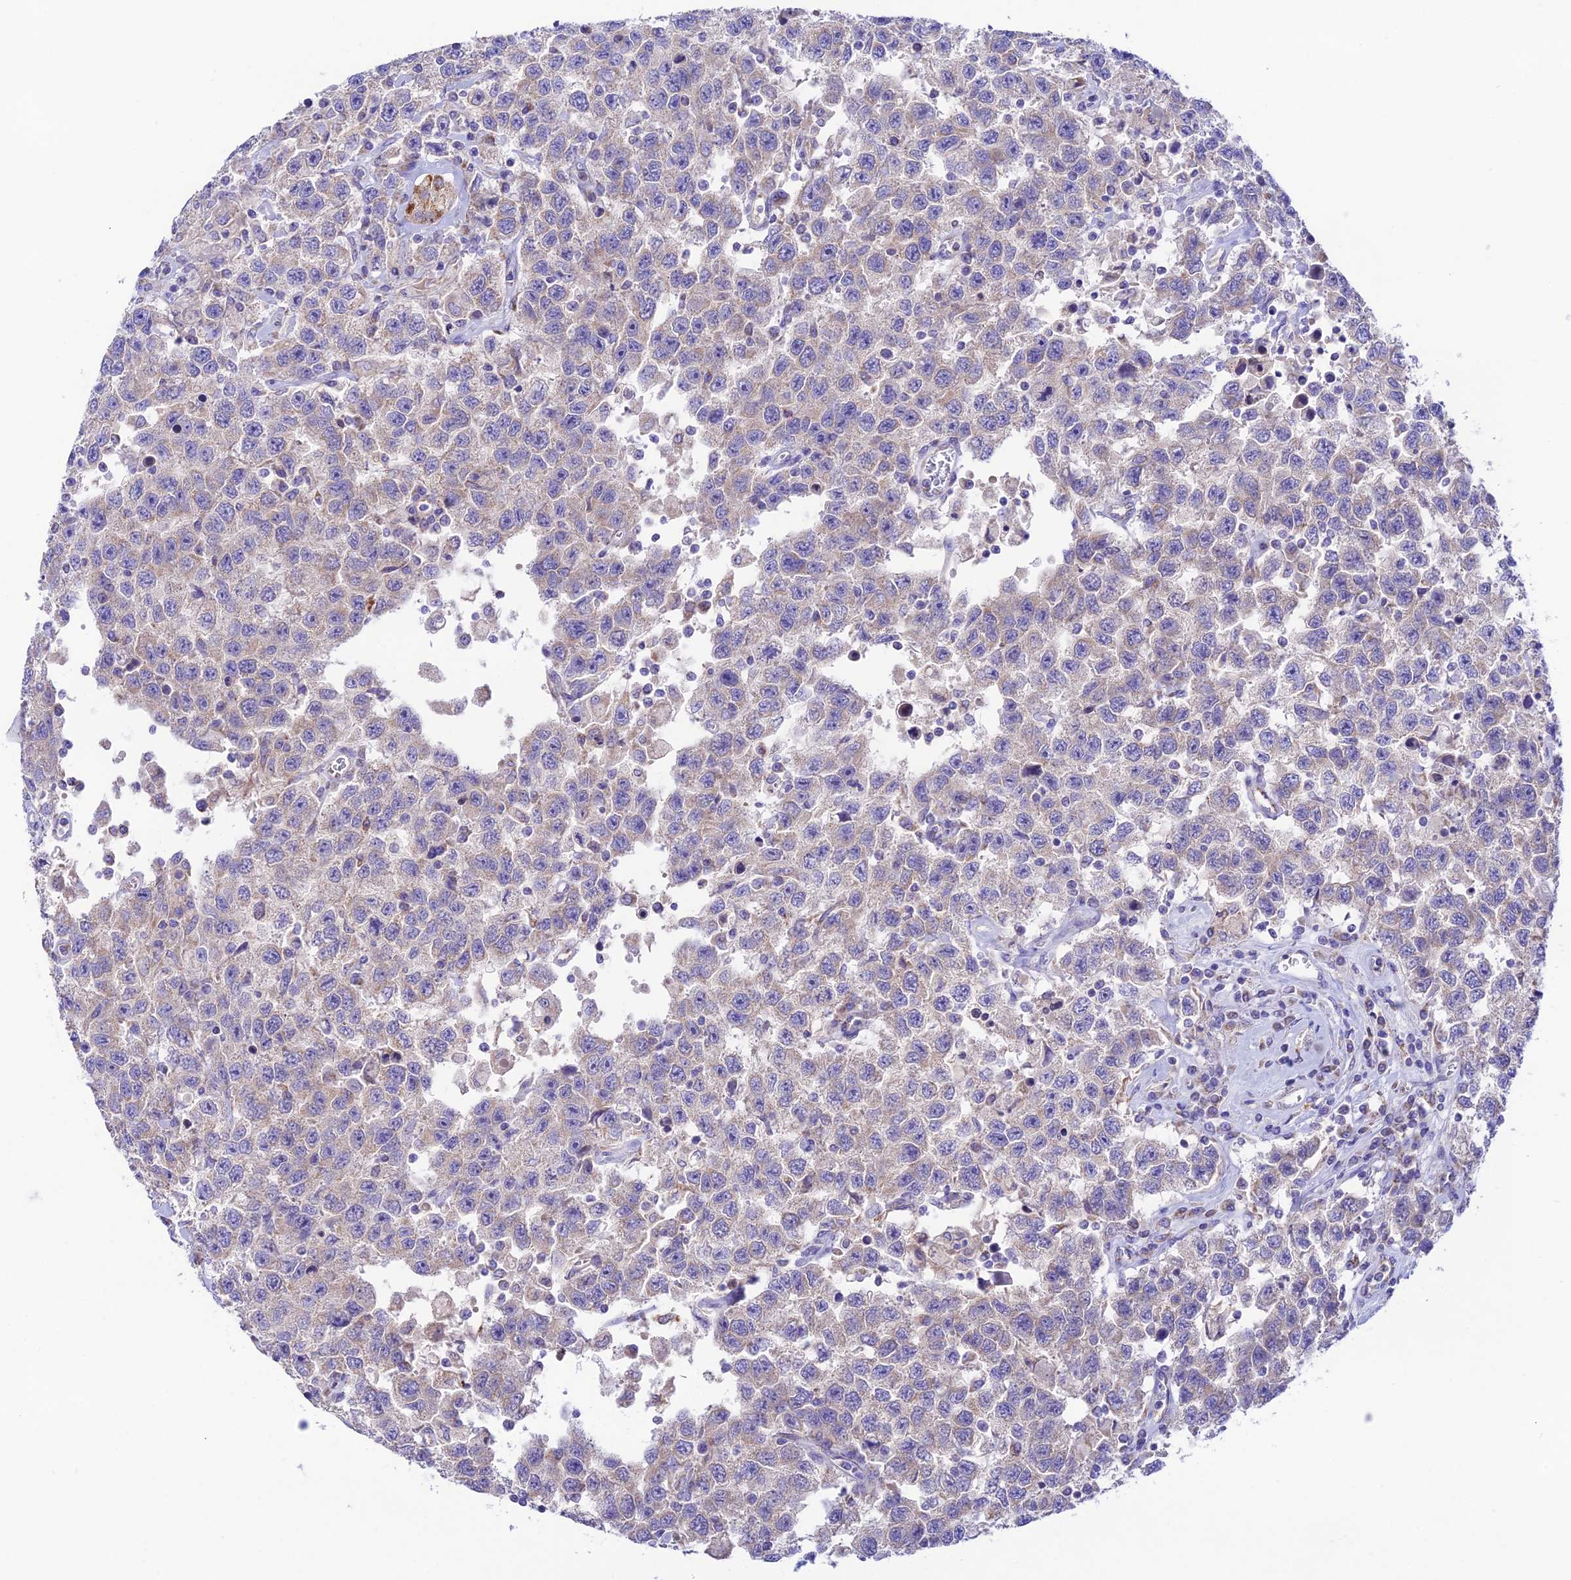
{"staining": {"intensity": "weak", "quantity": "<25%", "location": "cytoplasmic/membranous"}, "tissue": "testis cancer", "cell_type": "Tumor cells", "image_type": "cancer", "snomed": [{"axis": "morphology", "description": "Seminoma, NOS"}, {"axis": "topography", "description": "Testis"}], "caption": "IHC micrograph of human seminoma (testis) stained for a protein (brown), which shows no positivity in tumor cells. Brightfield microscopy of immunohistochemistry (IHC) stained with DAB (3,3'-diaminobenzidine) (brown) and hematoxylin (blue), captured at high magnification.", "gene": "HSDL2", "patient": {"sex": "male", "age": 41}}